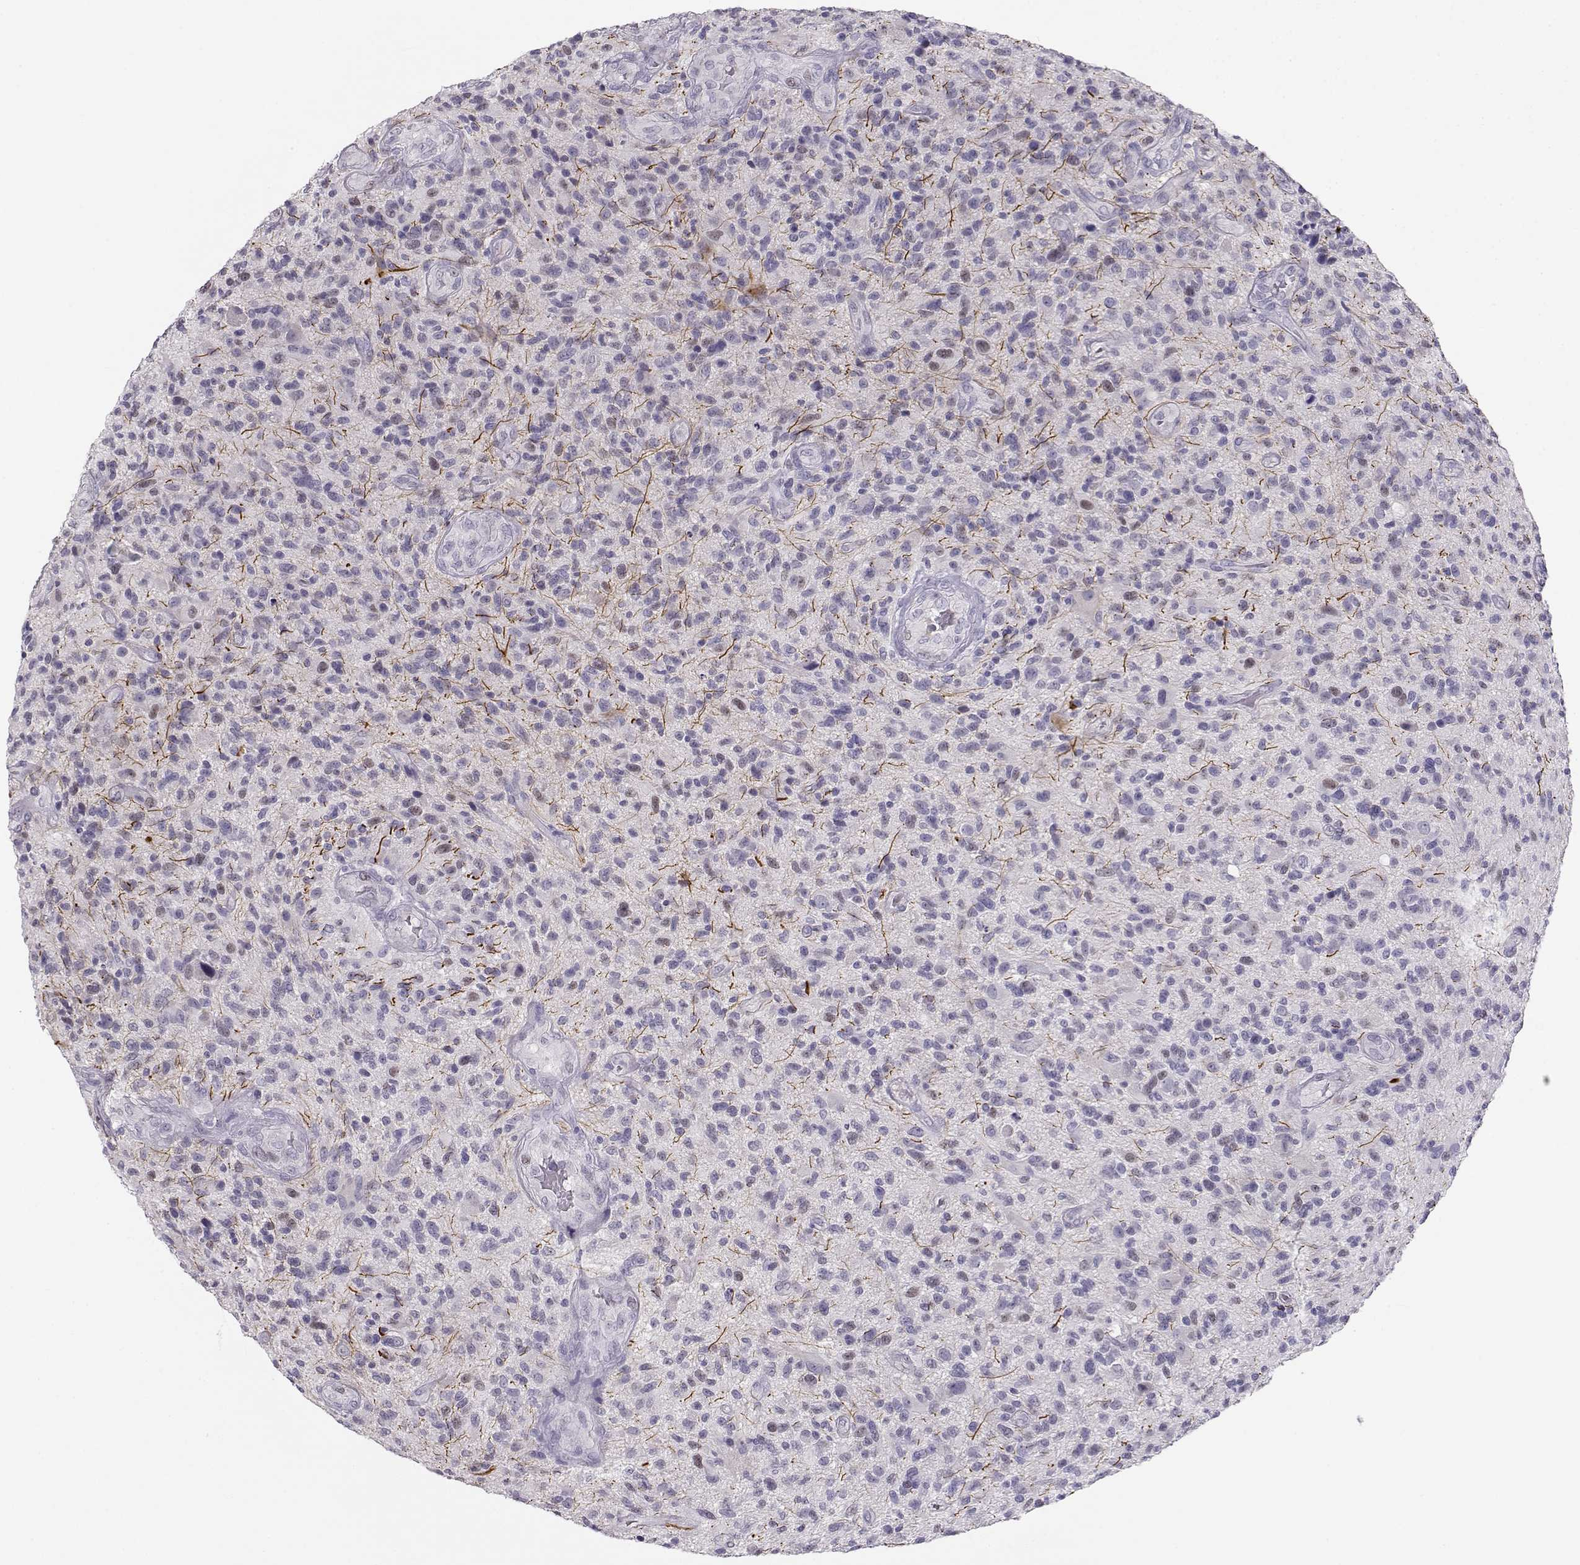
{"staining": {"intensity": "negative", "quantity": "none", "location": "none"}, "tissue": "glioma", "cell_type": "Tumor cells", "image_type": "cancer", "snomed": [{"axis": "morphology", "description": "Glioma, malignant, High grade"}, {"axis": "topography", "description": "Brain"}], "caption": "Immunohistochemistry micrograph of human malignant glioma (high-grade) stained for a protein (brown), which shows no staining in tumor cells. (DAB immunohistochemistry with hematoxylin counter stain).", "gene": "OPN5", "patient": {"sex": "male", "age": 47}}